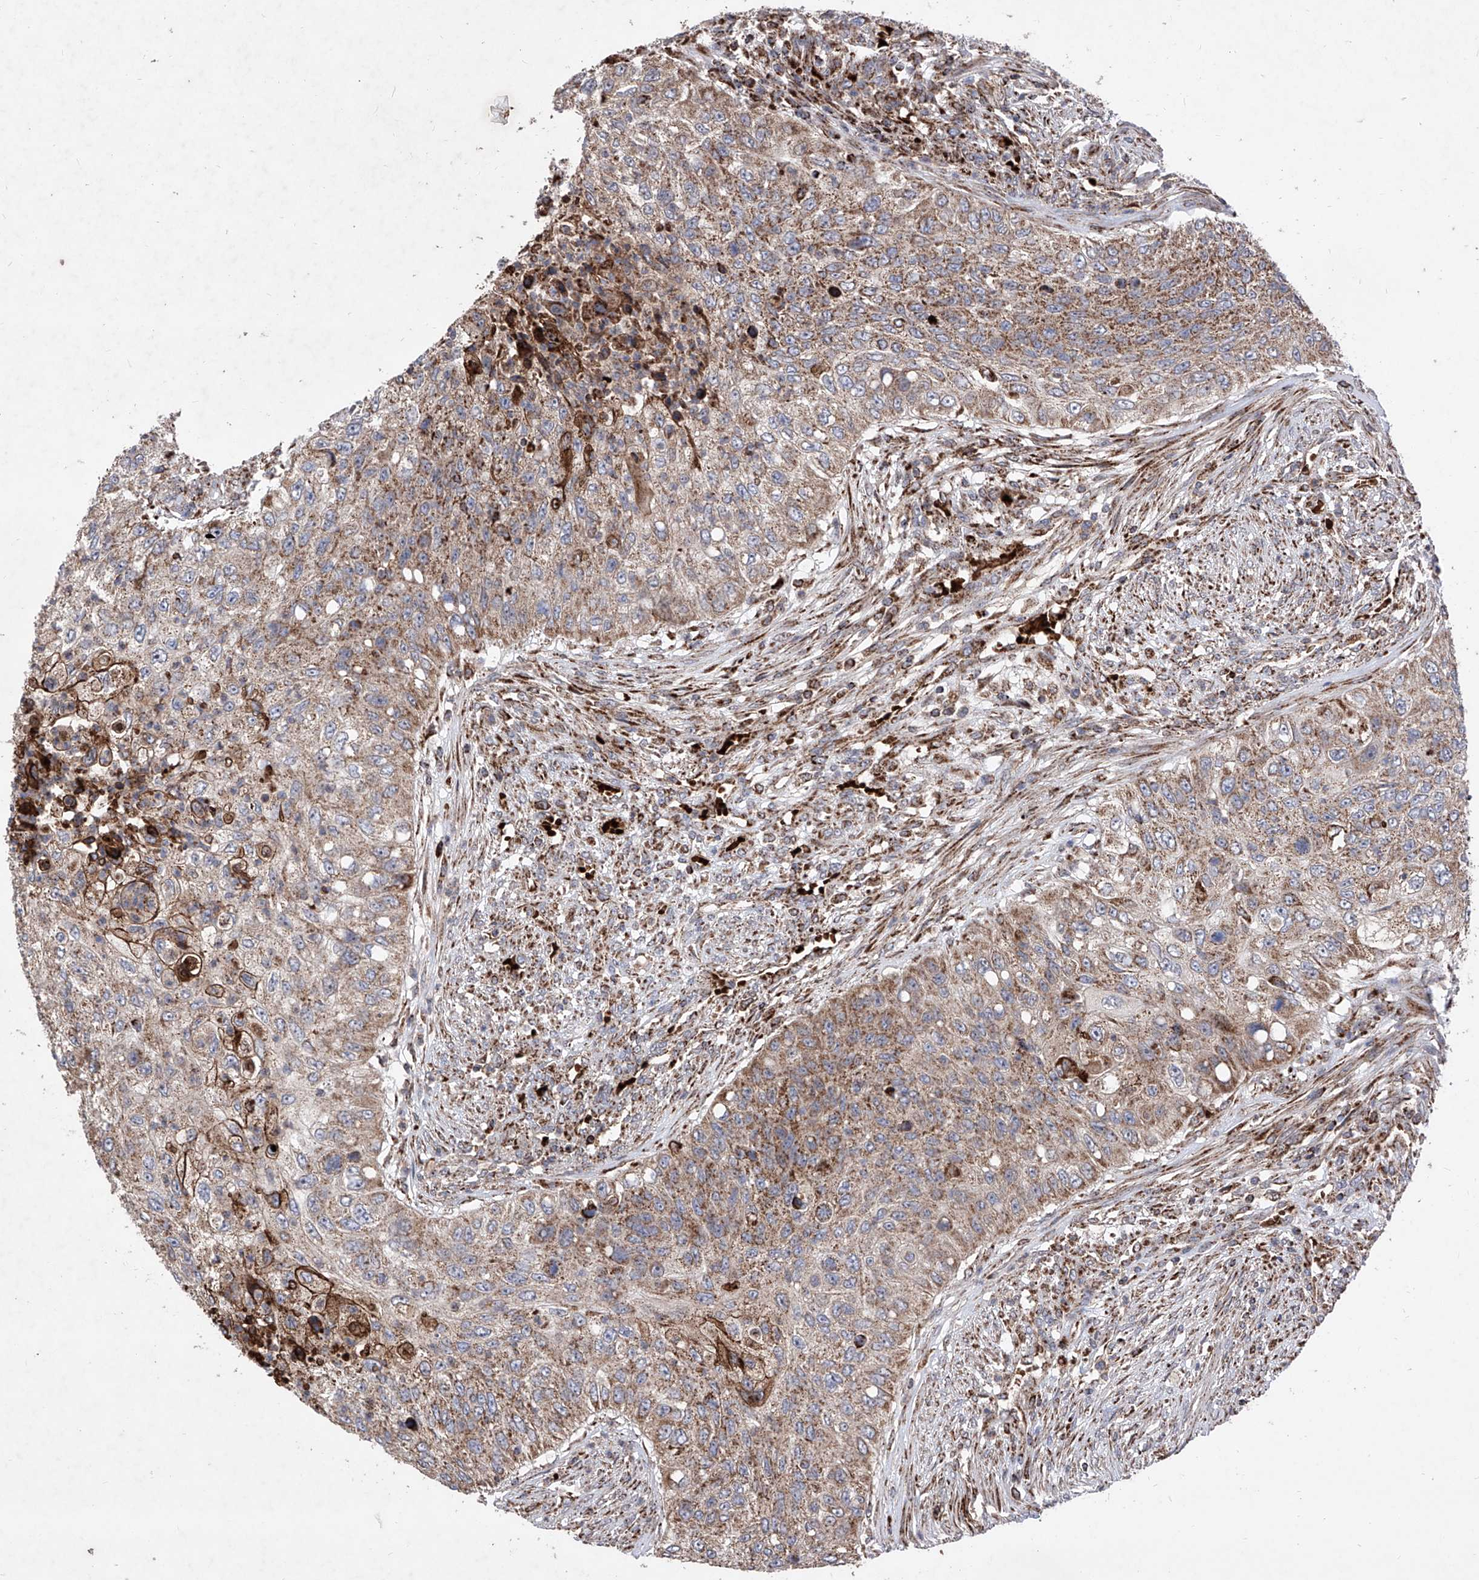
{"staining": {"intensity": "moderate", "quantity": ">75%", "location": "cytoplasmic/membranous"}, "tissue": "urothelial cancer", "cell_type": "Tumor cells", "image_type": "cancer", "snomed": [{"axis": "morphology", "description": "Urothelial carcinoma, High grade"}, {"axis": "topography", "description": "Urinary bladder"}], "caption": "Urothelial carcinoma (high-grade) stained for a protein (brown) demonstrates moderate cytoplasmic/membranous positive positivity in approximately >75% of tumor cells.", "gene": "SEMA6A", "patient": {"sex": "female", "age": 60}}